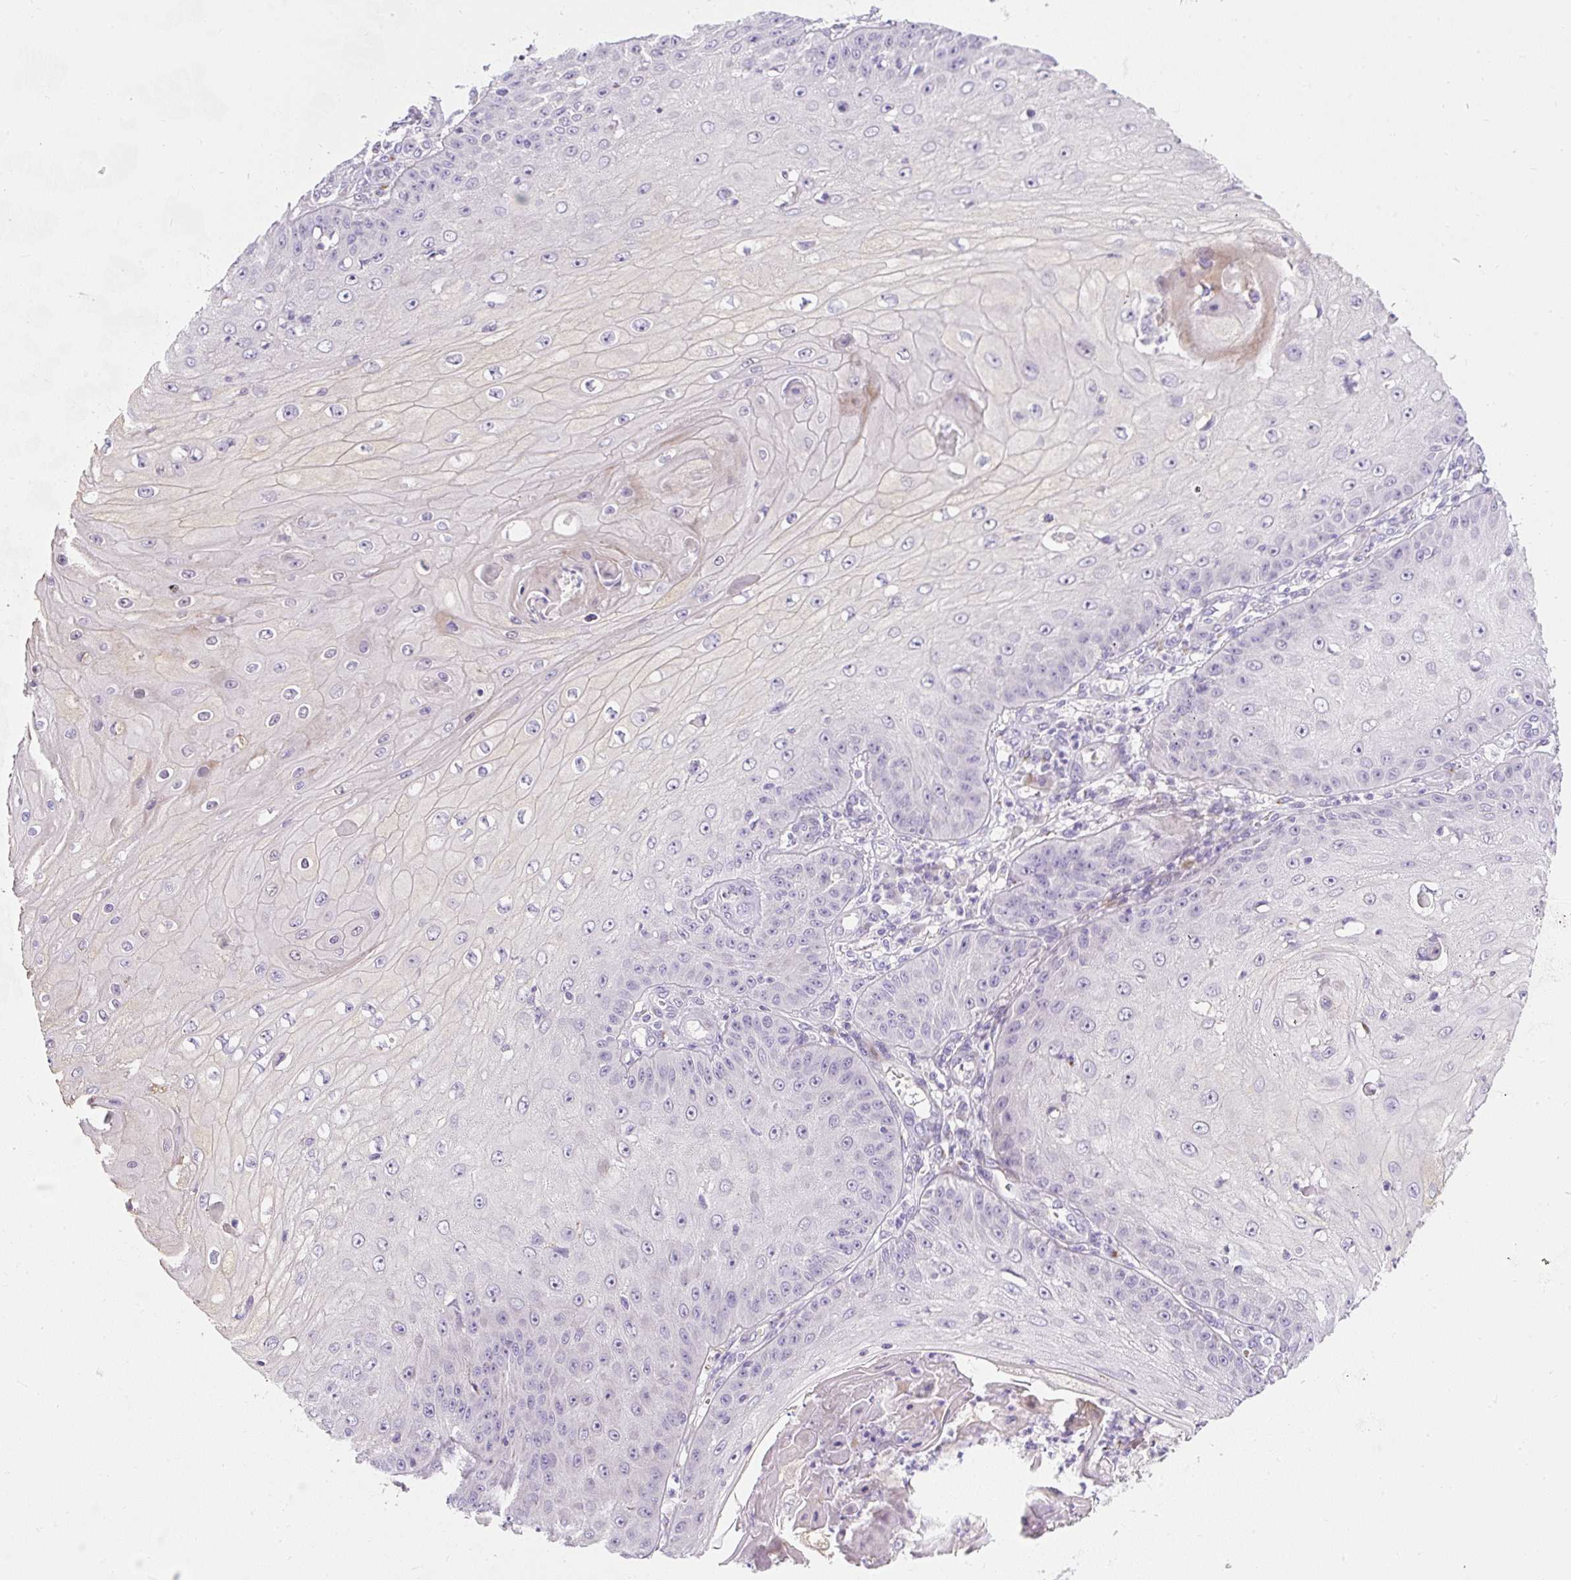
{"staining": {"intensity": "negative", "quantity": "none", "location": "none"}, "tissue": "skin cancer", "cell_type": "Tumor cells", "image_type": "cancer", "snomed": [{"axis": "morphology", "description": "Squamous cell carcinoma, NOS"}, {"axis": "topography", "description": "Skin"}], "caption": "This histopathology image is of skin squamous cell carcinoma stained with immunohistochemistry to label a protein in brown with the nuclei are counter-stained blue. There is no expression in tumor cells.", "gene": "DTX4", "patient": {"sex": "male", "age": 70}}